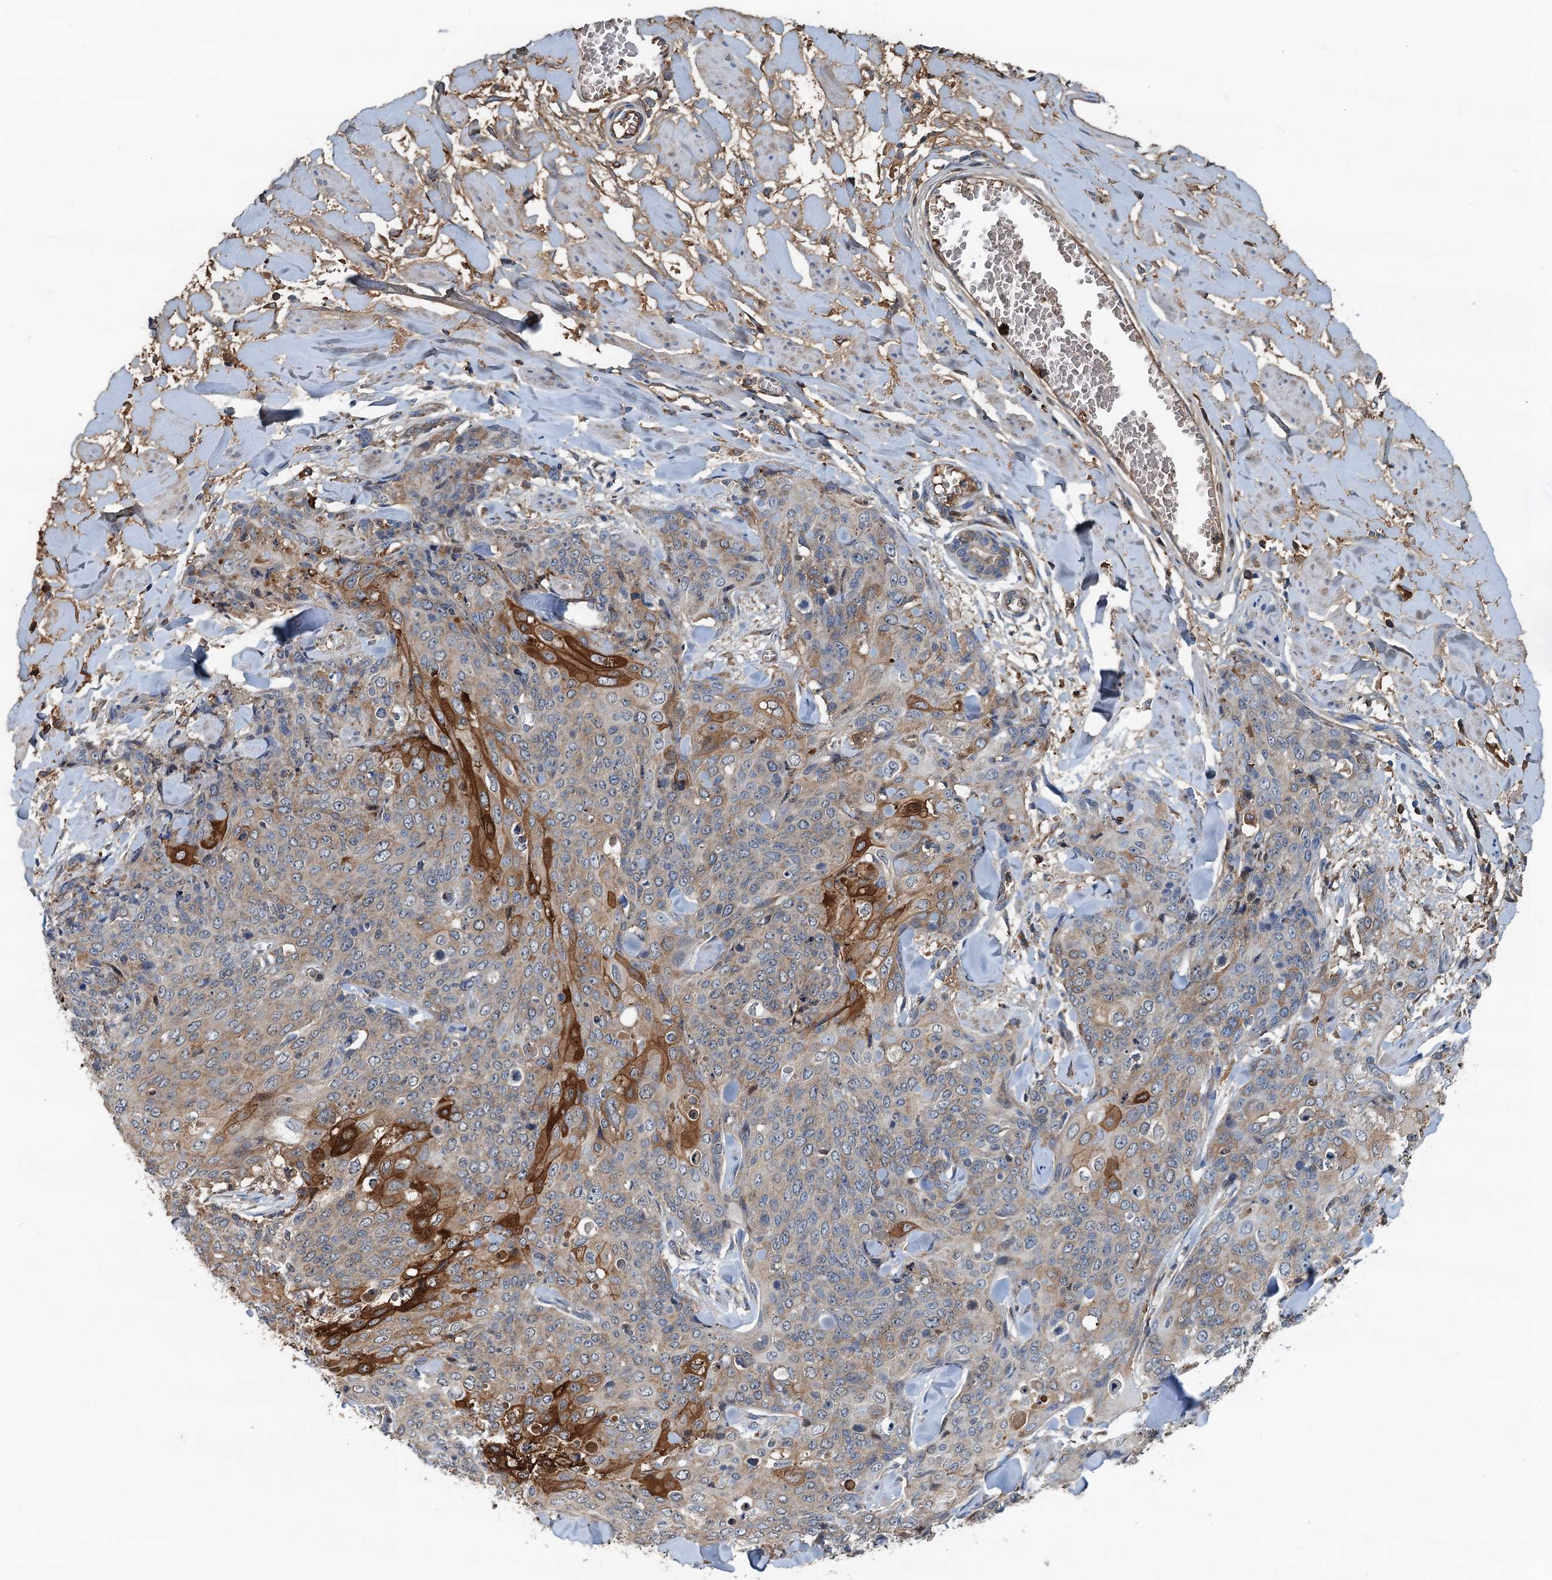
{"staining": {"intensity": "strong", "quantity": "<25%", "location": "cytoplasmic/membranous"}, "tissue": "skin cancer", "cell_type": "Tumor cells", "image_type": "cancer", "snomed": [{"axis": "morphology", "description": "Squamous cell carcinoma, NOS"}, {"axis": "topography", "description": "Skin"}, {"axis": "topography", "description": "Vulva"}], "caption": "The image displays a brown stain indicating the presence of a protein in the cytoplasmic/membranous of tumor cells in squamous cell carcinoma (skin).", "gene": "LSM14B", "patient": {"sex": "female", "age": 85}}